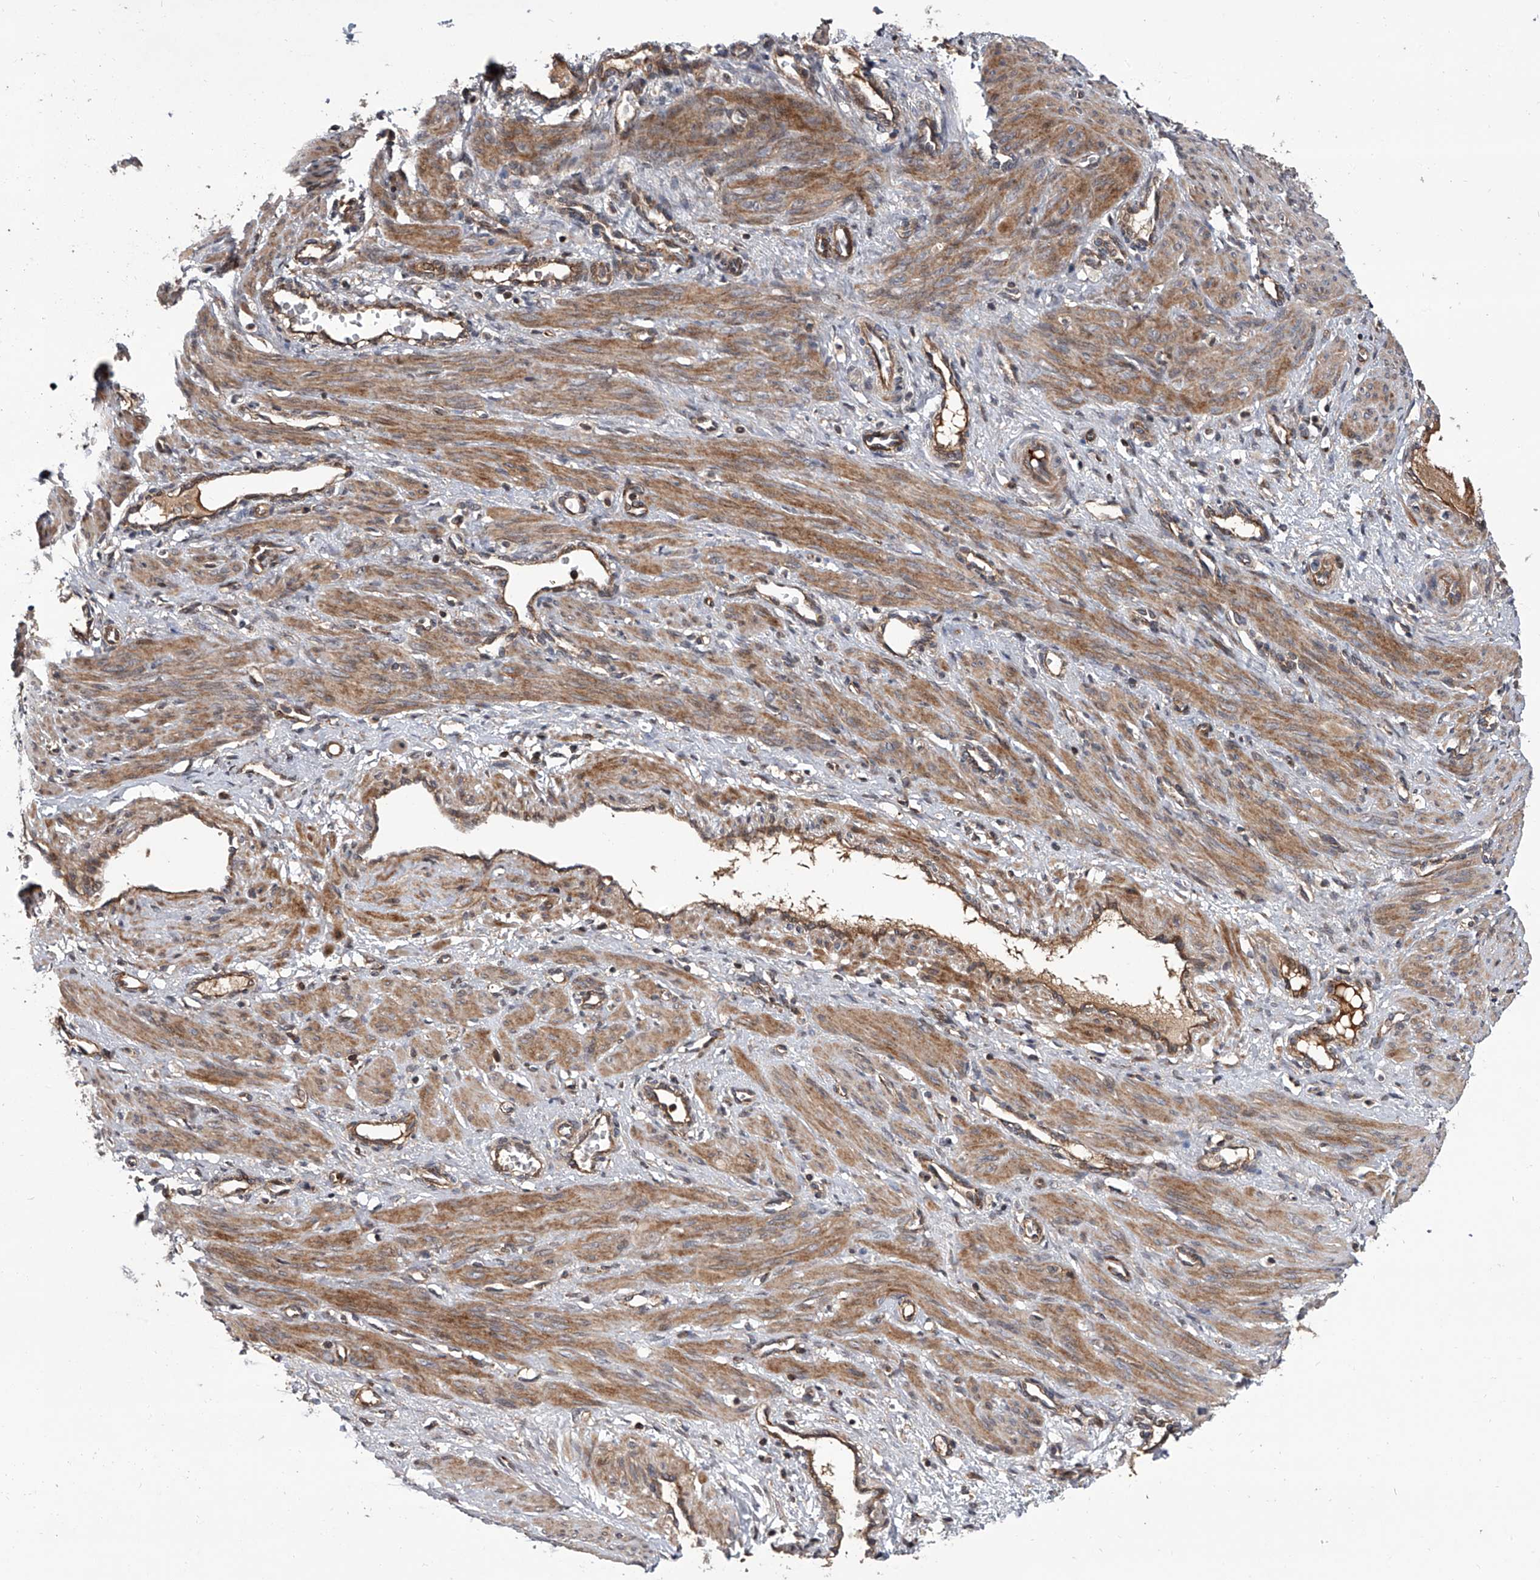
{"staining": {"intensity": "moderate", "quantity": ">75%", "location": "cytoplasmic/membranous"}, "tissue": "smooth muscle", "cell_type": "Smooth muscle cells", "image_type": "normal", "snomed": [{"axis": "morphology", "description": "Normal tissue, NOS"}, {"axis": "topography", "description": "Endometrium"}], "caption": "Immunohistochemistry staining of unremarkable smooth muscle, which demonstrates medium levels of moderate cytoplasmic/membranous staining in about >75% of smooth muscle cells indicating moderate cytoplasmic/membranous protein positivity. The staining was performed using DAB (3,3'-diaminobenzidine) (brown) for protein detection and nuclei were counterstained in hematoxylin (blue).", "gene": "USP47", "patient": {"sex": "female", "age": 33}}